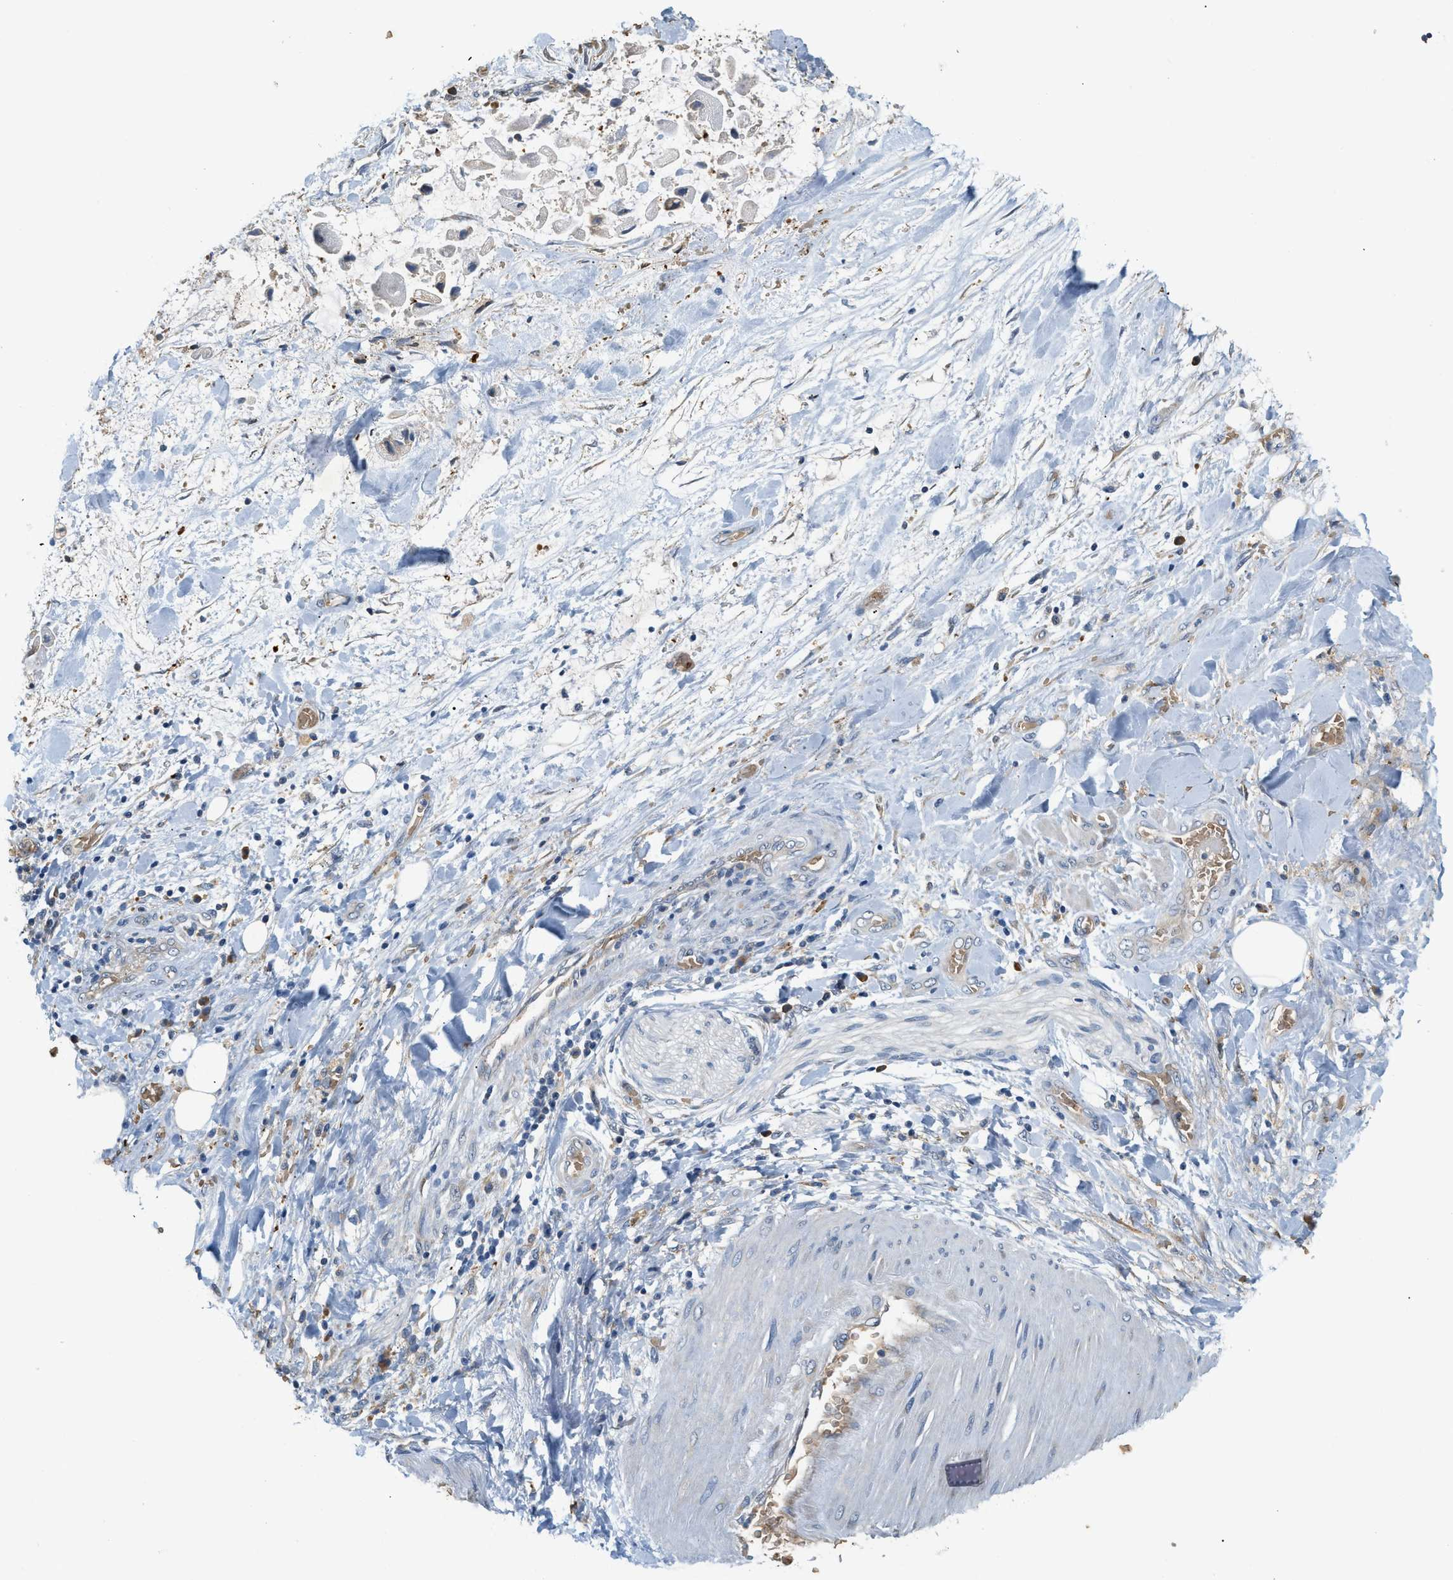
{"staining": {"intensity": "negative", "quantity": "none", "location": "none"}, "tissue": "adipose tissue", "cell_type": "Adipocytes", "image_type": "normal", "snomed": [{"axis": "morphology", "description": "Normal tissue, NOS"}, {"axis": "morphology", "description": "Cholangiocarcinoma"}, {"axis": "topography", "description": "Liver"}, {"axis": "topography", "description": "Peripheral nerve tissue"}], "caption": "Human adipose tissue stained for a protein using IHC shows no positivity in adipocytes.", "gene": "CYTH2", "patient": {"sex": "male", "age": 50}}